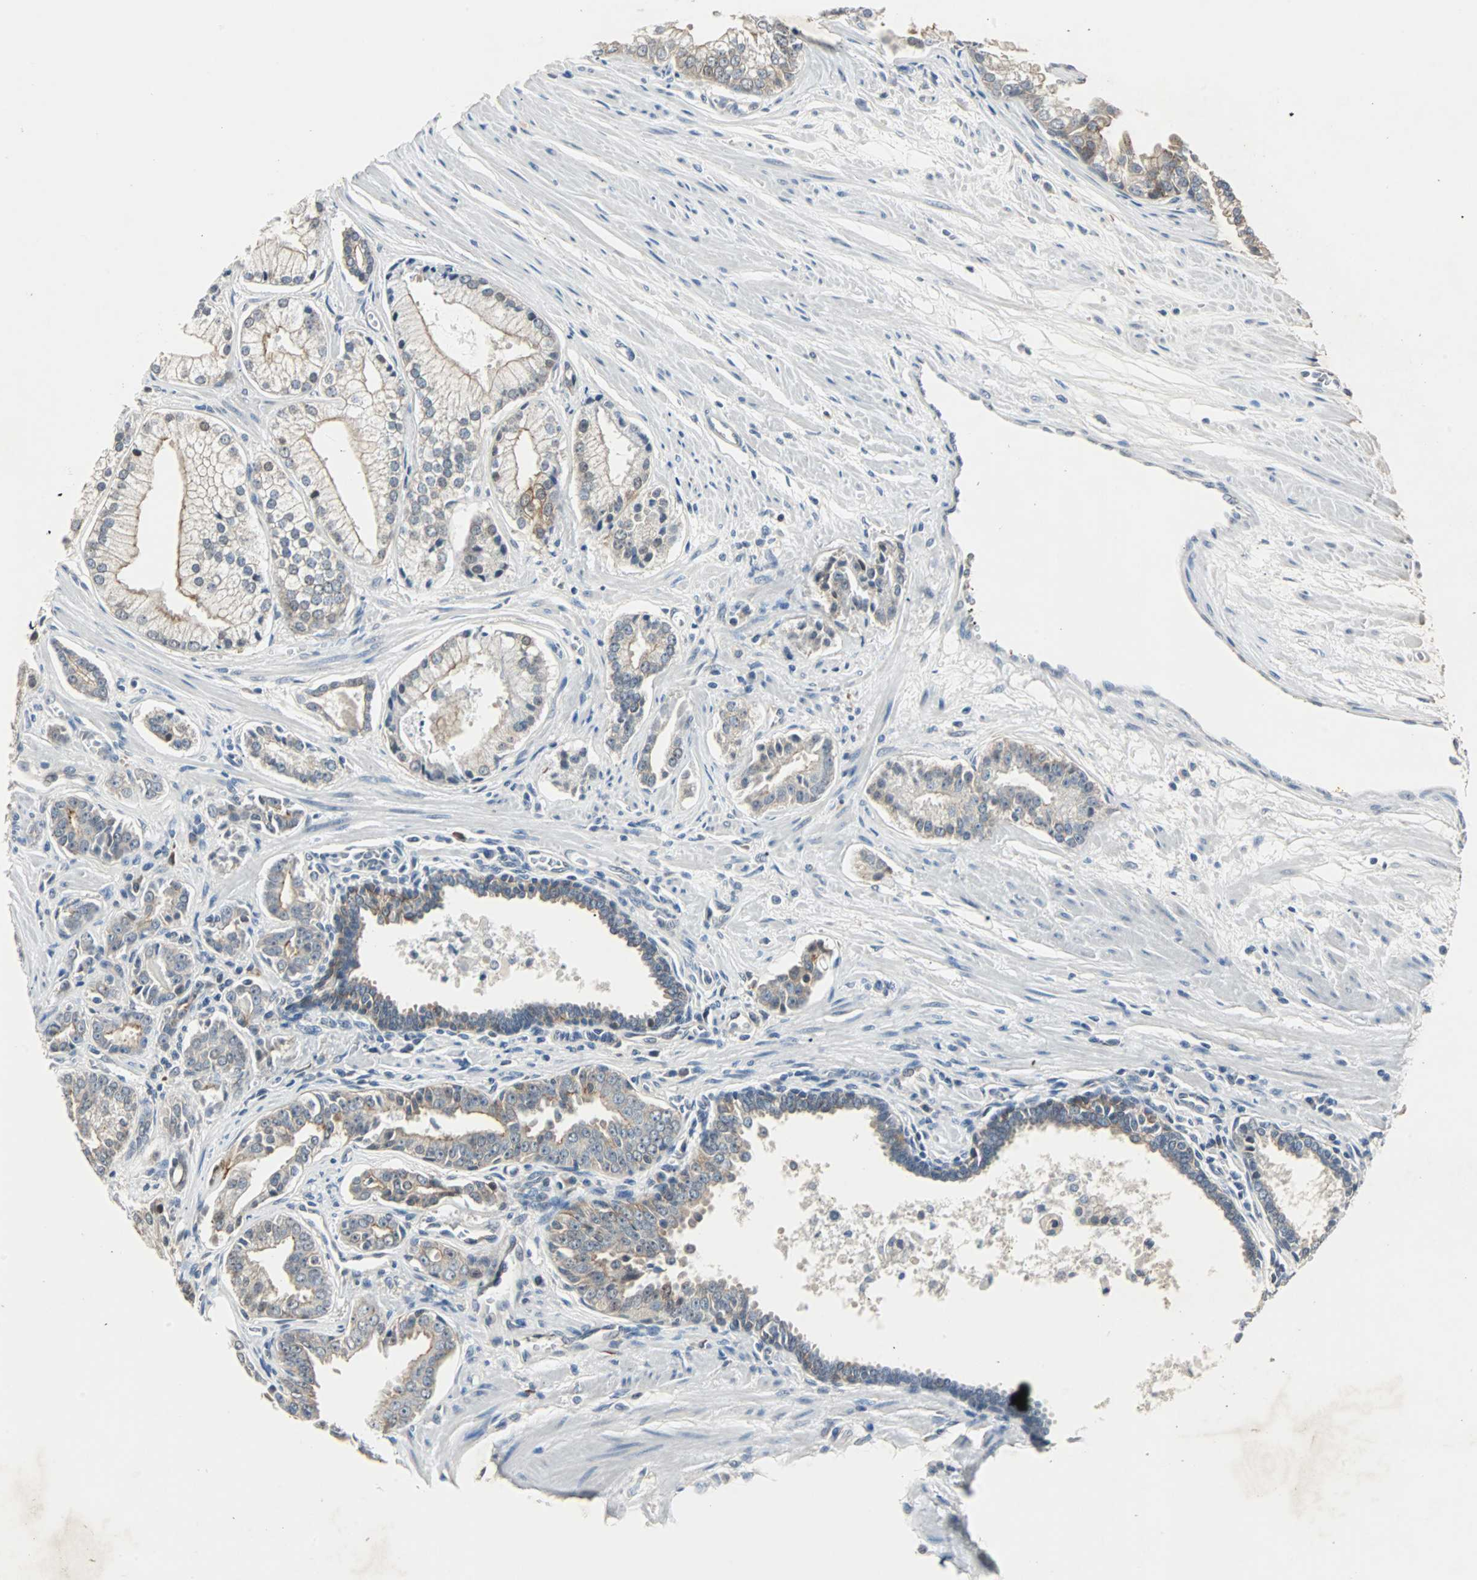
{"staining": {"intensity": "weak", "quantity": ">75%", "location": "cytoplasmic/membranous"}, "tissue": "prostate cancer", "cell_type": "Tumor cells", "image_type": "cancer", "snomed": [{"axis": "morphology", "description": "Adenocarcinoma, High grade"}, {"axis": "topography", "description": "Prostate"}], "caption": "Human prostate cancer (adenocarcinoma (high-grade)) stained with a protein marker reveals weak staining in tumor cells.", "gene": "CMC2", "patient": {"sex": "male", "age": 67}}